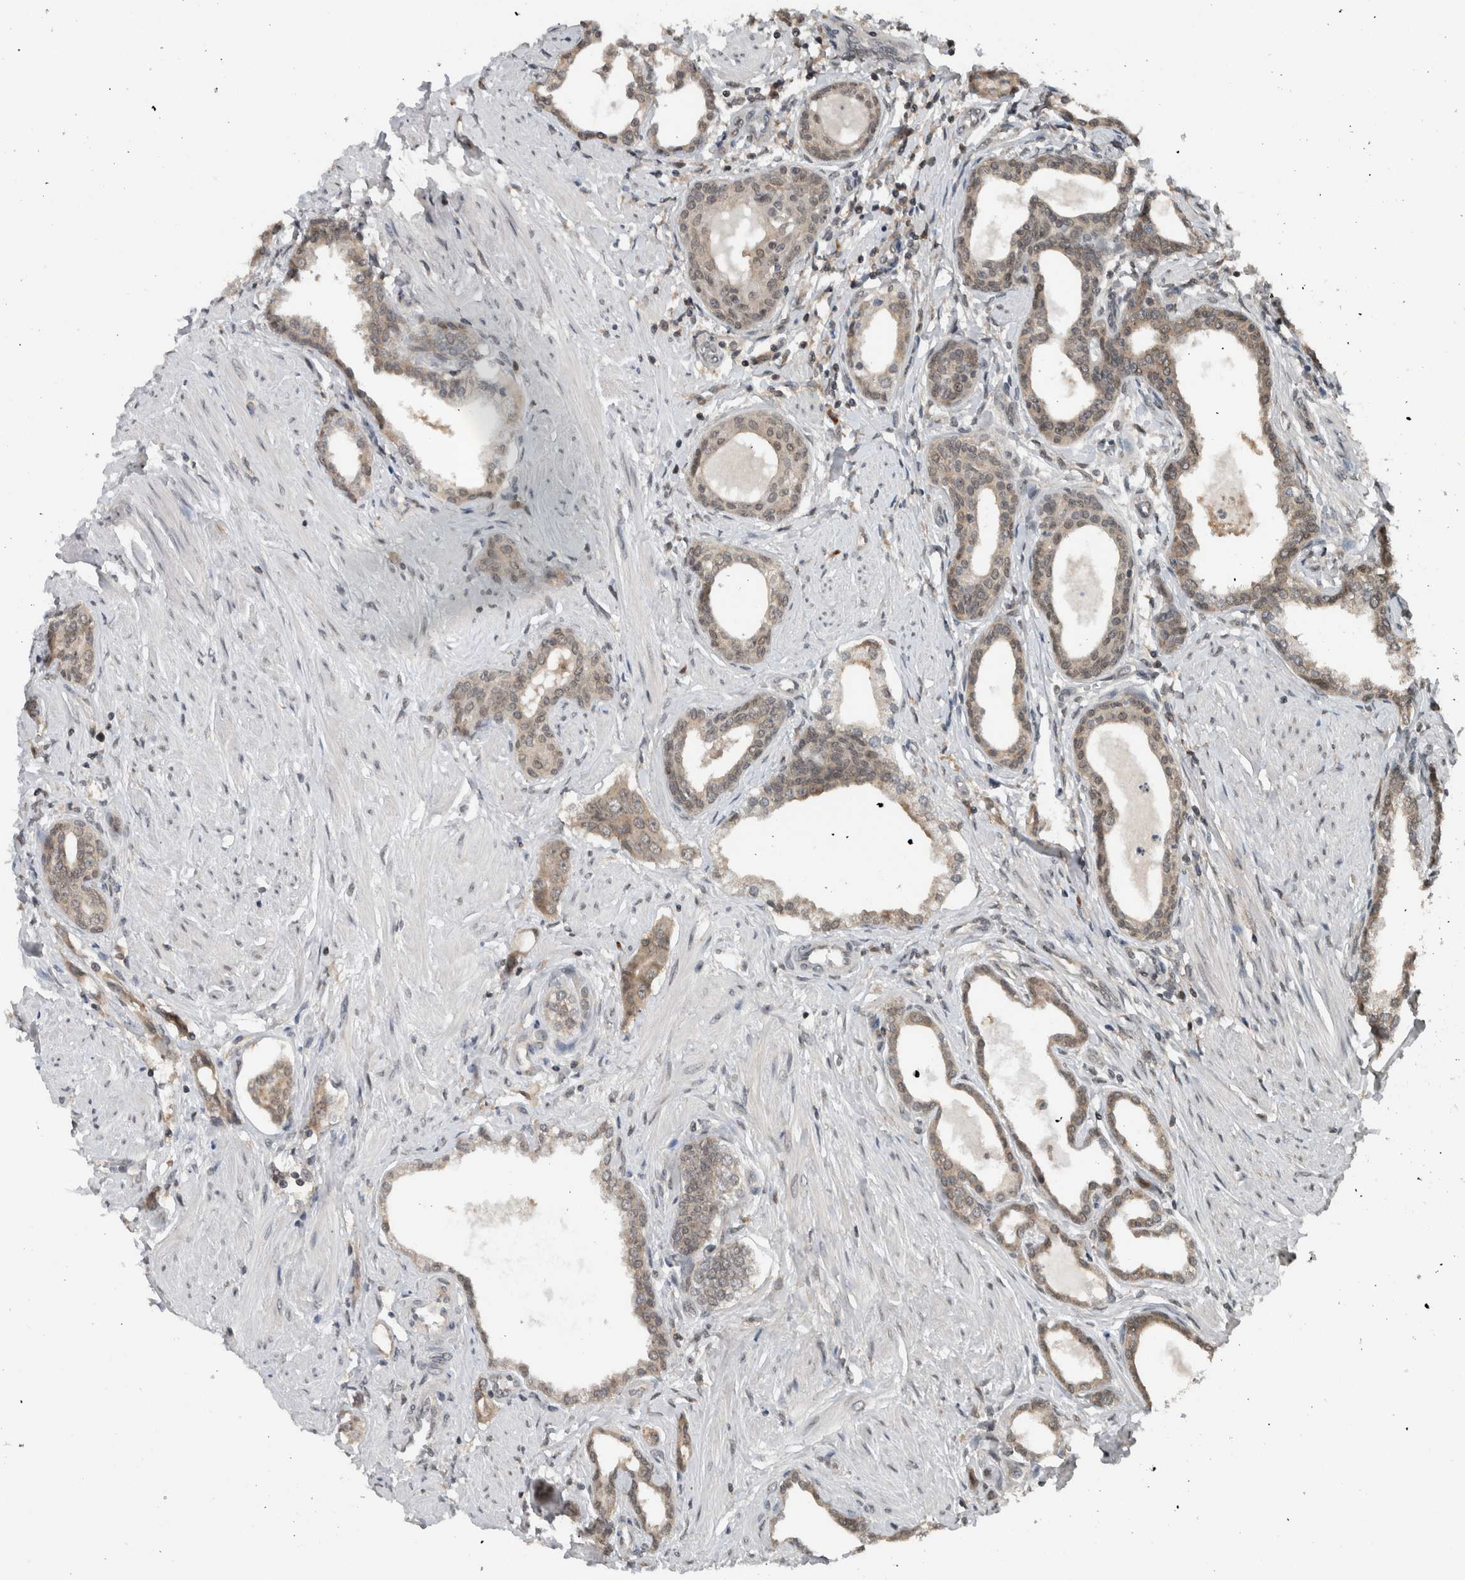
{"staining": {"intensity": "weak", "quantity": "25%-75%", "location": "nuclear"}, "tissue": "prostate cancer", "cell_type": "Tumor cells", "image_type": "cancer", "snomed": [{"axis": "morphology", "description": "Adenocarcinoma, High grade"}, {"axis": "topography", "description": "Prostate"}], "caption": "There is low levels of weak nuclear positivity in tumor cells of prostate adenocarcinoma (high-grade), as demonstrated by immunohistochemical staining (brown color).", "gene": "SPAG7", "patient": {"sex": "male", "age": 52}}